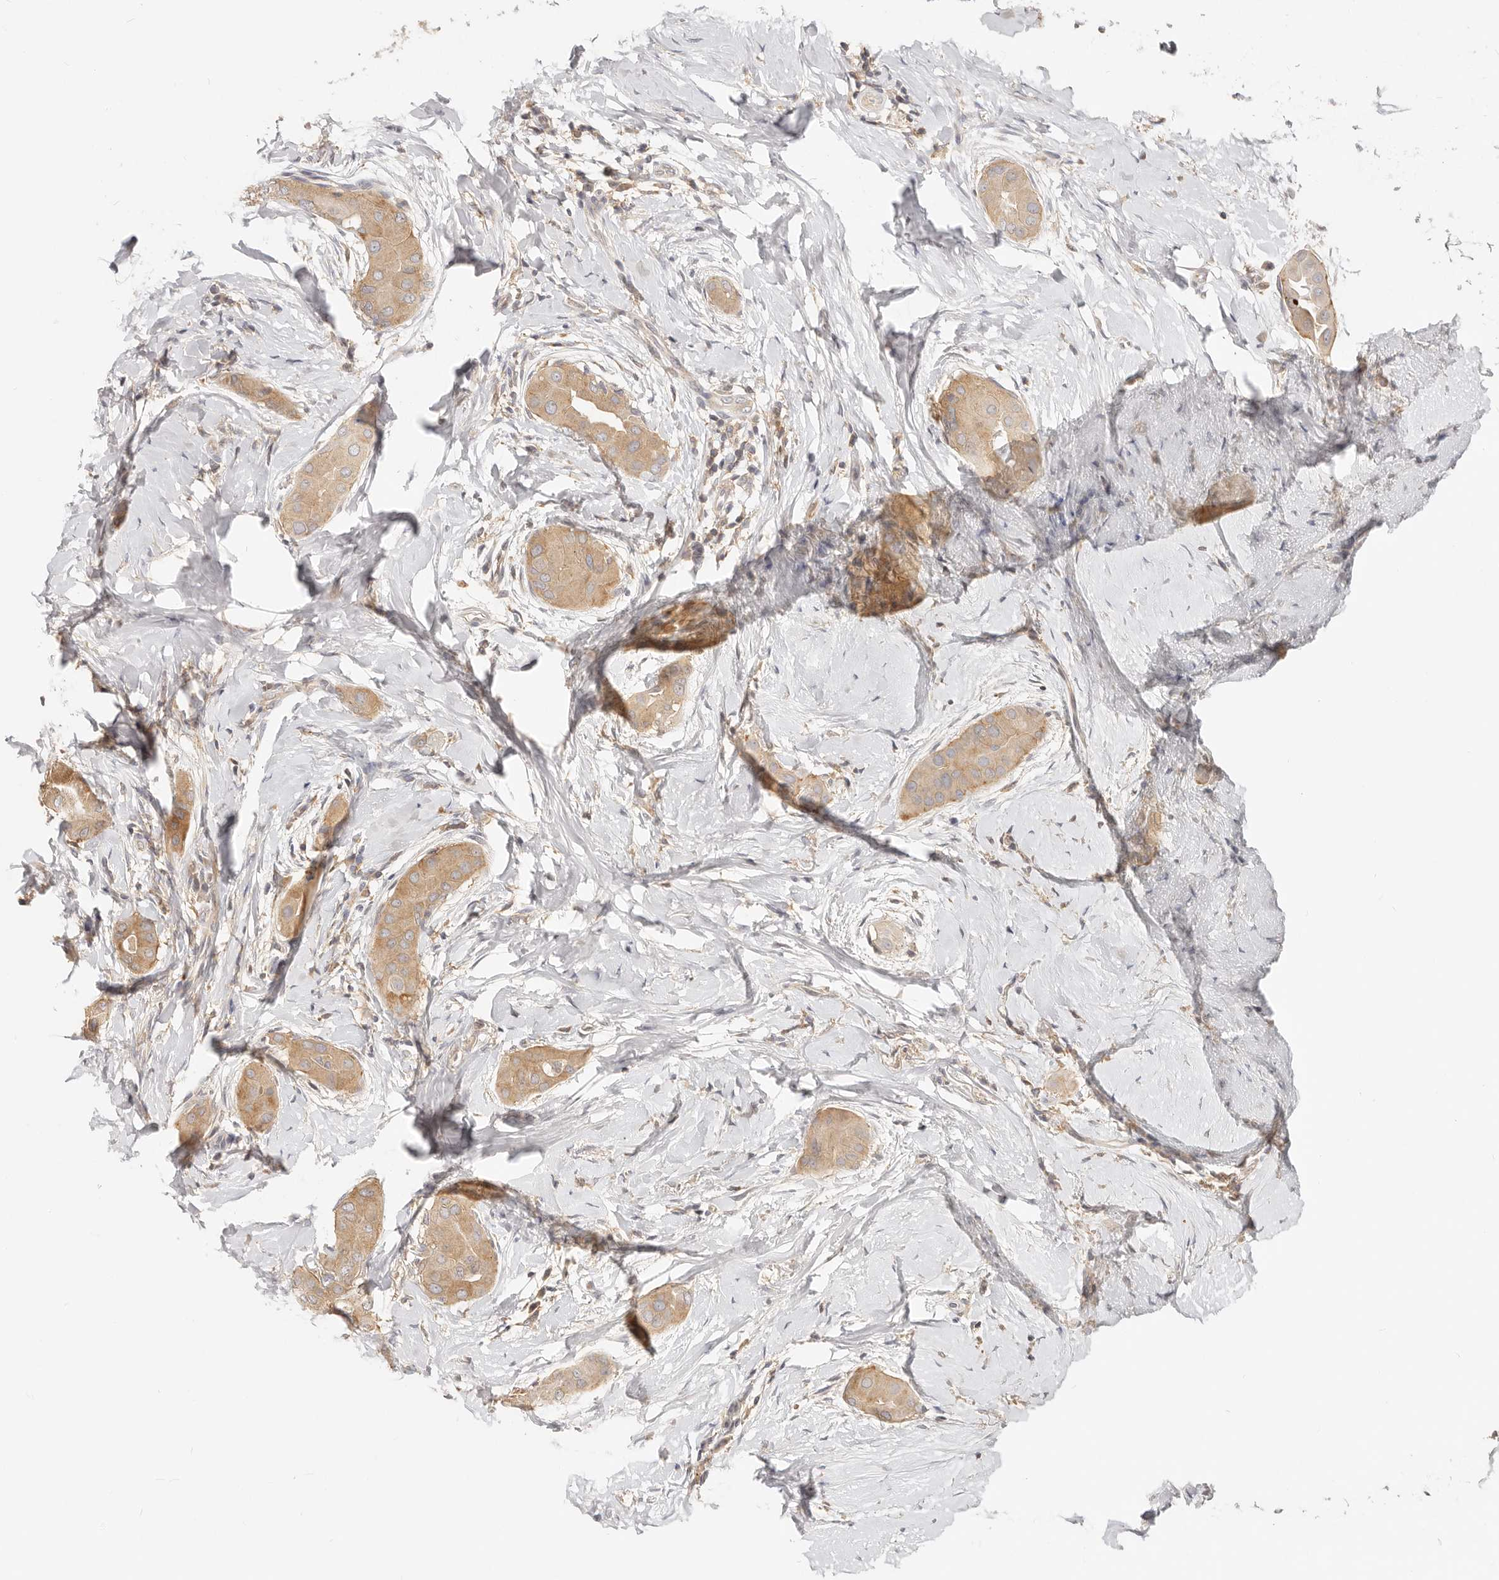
{"staining": {"intensity": "moderate", "quantity": ">75%", "location": "cytoplasmic/membranous"}, "tissue": "thyroid cancer", "cell_type": "Tumor cells", "image_type": "cancer", "snomed": [{"axis": "morphology", "description": "Papillary adenocarcinoma, NOS"}, {"axis": "topography", "description": "Thyroid gland"}], "caption": "Immunohistochemical staining of thyroid cancer reveals moderate cytoplasmic/membranous protein positivity in about >75% of tumor cells.", "gene": "DTNBP1", "patient": {"sex": "male", "age": 33}}